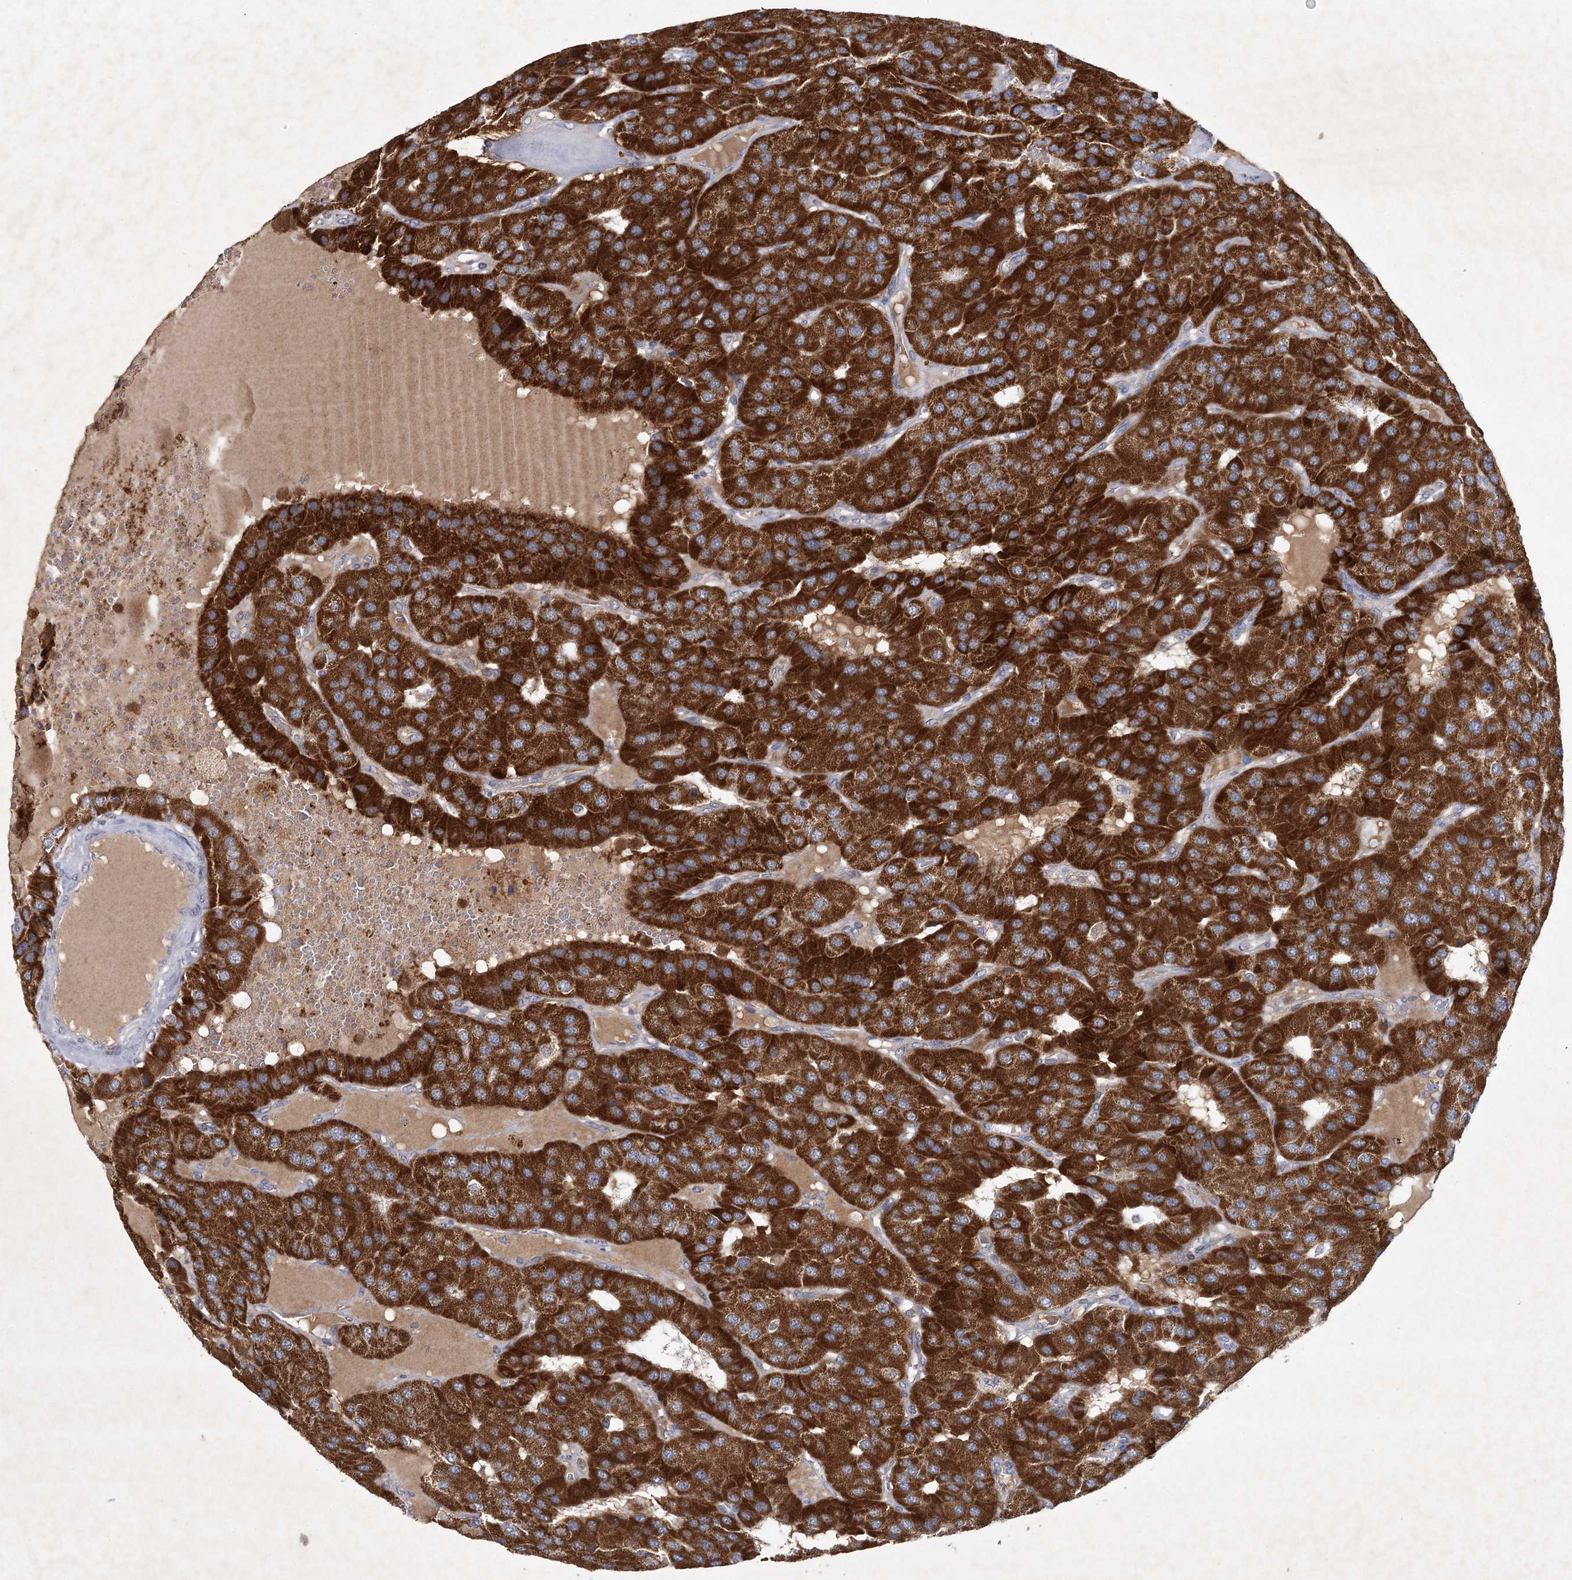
{"staining": {"intensity": "strong", "quantity": ">75%", "location": "cytoplasmic/membranous"}, "tissue": "parathyroid gland", "cell_type": "Glandular cells", "image_type": "normal", "snomed": [{"axis": "morphology", "description": "Normal tissue, NOS"}, {"axis": "morphology", "description": "Adenoma, NOS"}, {"axis": "topography", "description": "Parathyroid gland"}], "caption": "This is a histology image of IHC staining of normal parathyroid gland, which shows strong positivity in the cytoplasmic/membranous of glandular cells.", "gene": "MRPL44", "patient": {"sex": "female", "age": 86}}